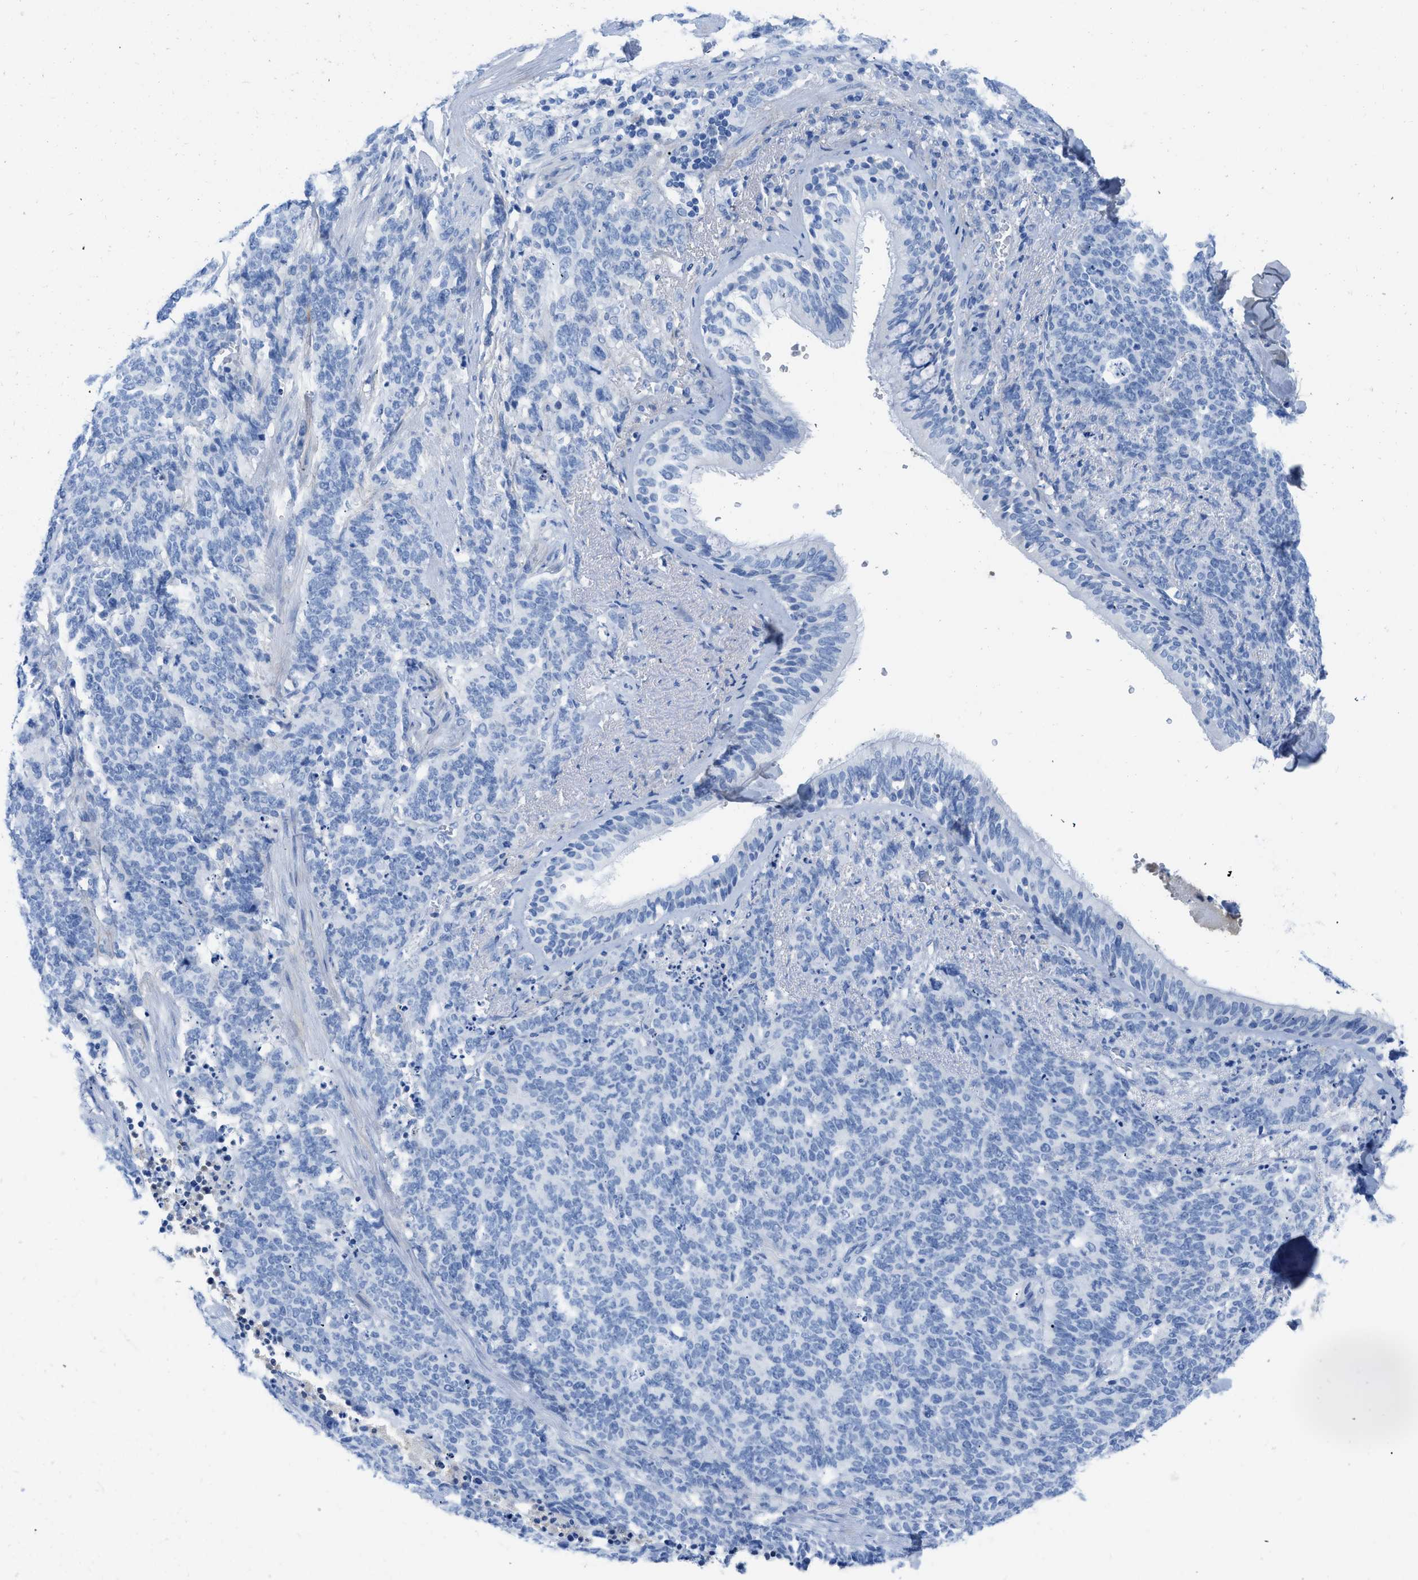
{"staining": {"intensity": "negative", "quantity": "none", "location": "none"}, "tissue": "lung cancer", "cell_type": "Tumor cells", "image_type": "cancer", "snomed": [{"axis": "morphology", "description": "Neoplasm, malignant, NOS"}, {"axis": "topography", "description": "Lung"}], "caption": "The image demonstrates no staining of tumor cells in lung neoplasm (malignant).", "gene": "COL3A1", "patient": {"sex": "female", "age": 58}}